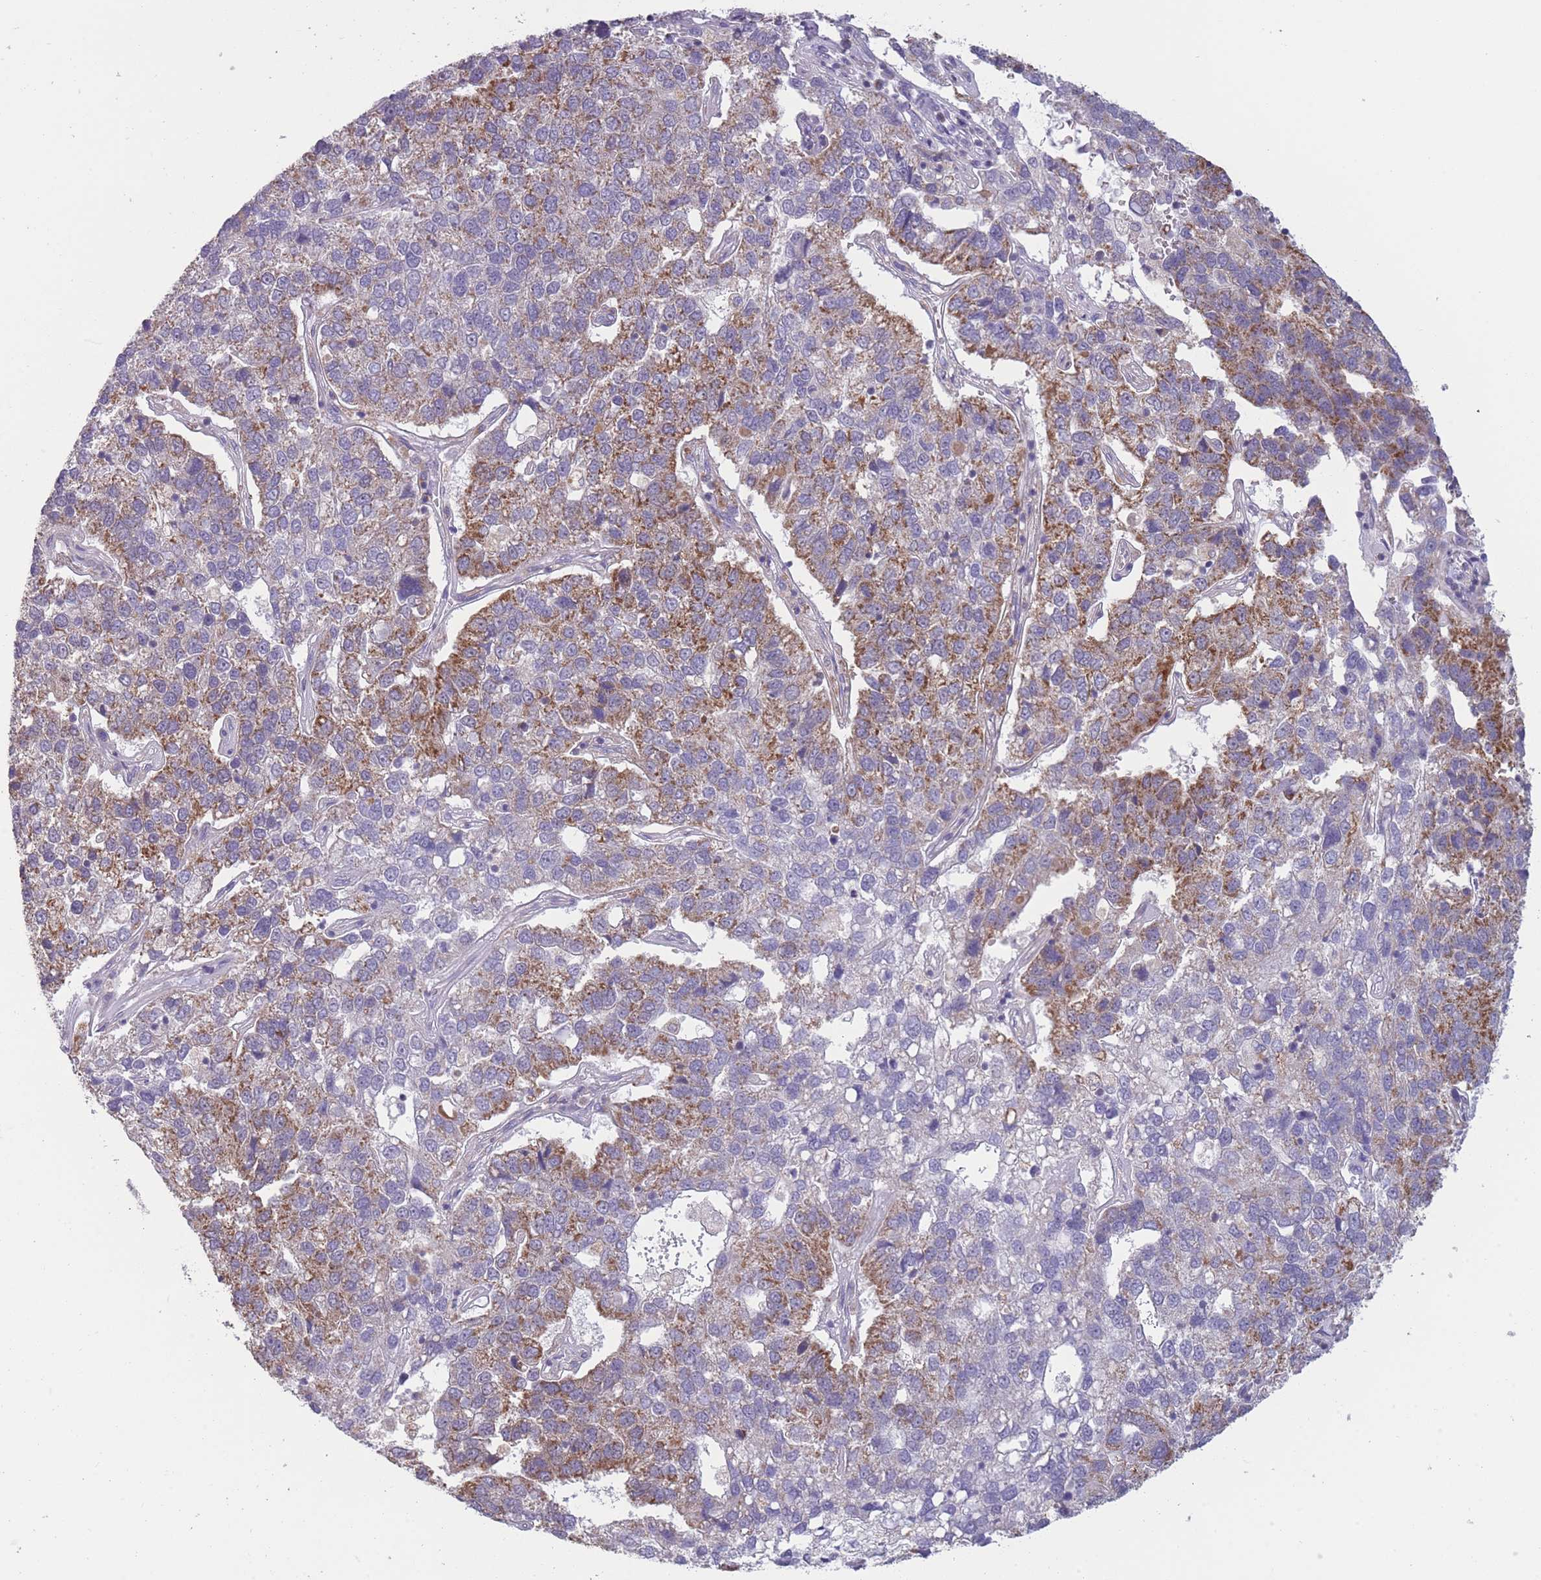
{"staining": {"intensity": "moderate", "quantity": "25%-75%", "location": "cytoplasmic/membranous"}, "tissue": "pancreatic cancer", "cell_type": "Tumor cells", "image_type": "cancer", "snomed": [{"axis": "morphology", "description": "Adenocarcinoma, NOS"}, {"axis": "topography", "description": "Pancreas"}], "caption": "Adenocarcinoma (pancreatic) stained with DAB immunohistochemistry exhibits medium levels of moderate cytoplasmic/membranous expression in about 25%-75% of tumor cells.", "gene": "MRPS18C", "patient": {"sex": "female", "age": 61}}